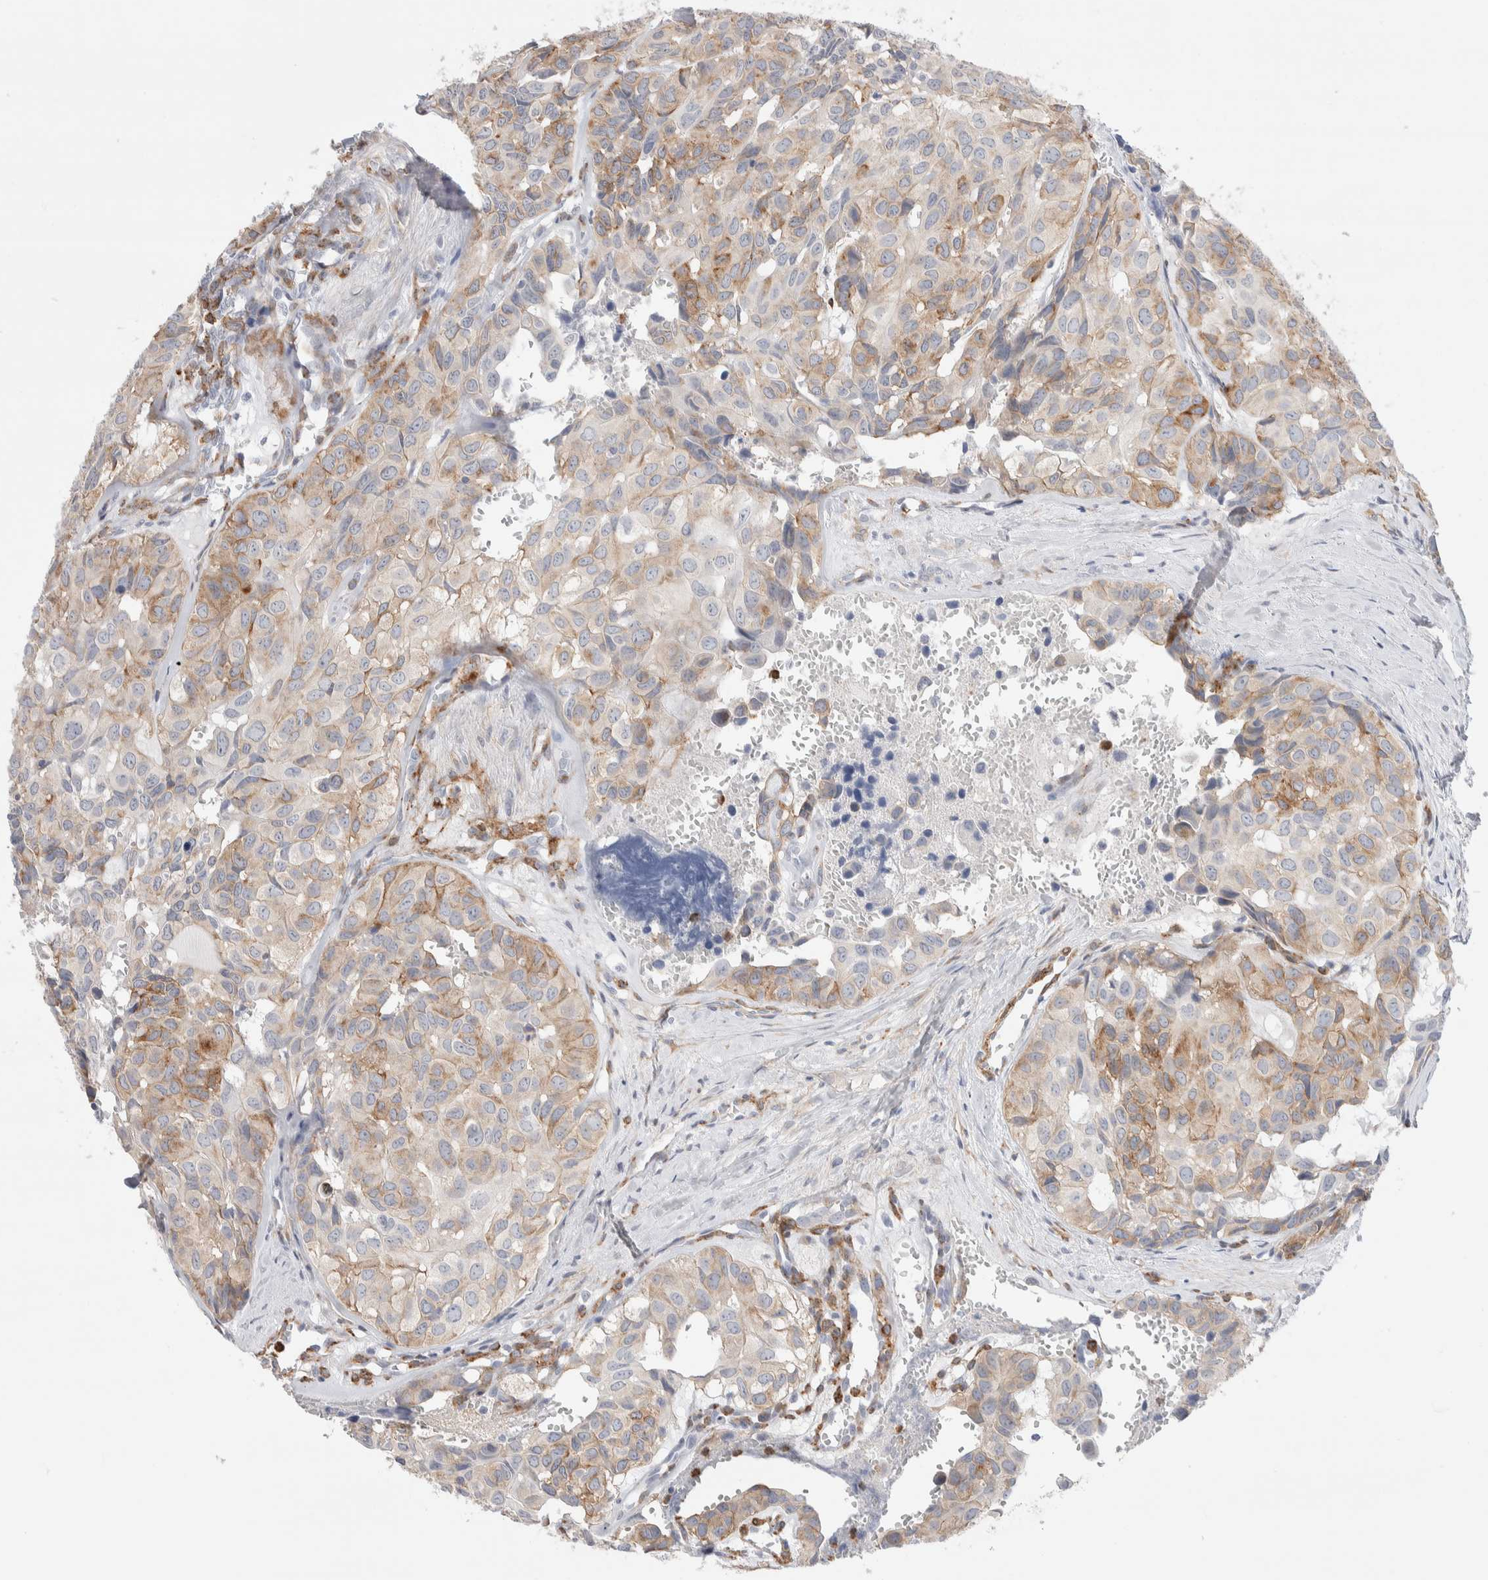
{"staining": {"intensity": "moderate", "quantity": "<25%", "location": "cytoplasmic/membranous"}, "tissue": "head and neck cancer", "cell_type": "Tumor cells", "image_type": "cancer", "snomed": [{"axis": "morphology", "description": "Adenocarcinoma, NOS"}, {"axis": "topography", "description": "Salivary gland, NOS"}, {"axis": "topography", "description": "Head-Neck"}], "caption": "Head and neck cancer (adenocarcinoma) tissue shows moderate cytoplasmic/membranous staining in approximately <25% of tumor cells, visualized by immunohistochemistry.", "gene": "SEPTIN4", "patient": {"sex": "female", "age": 76}}